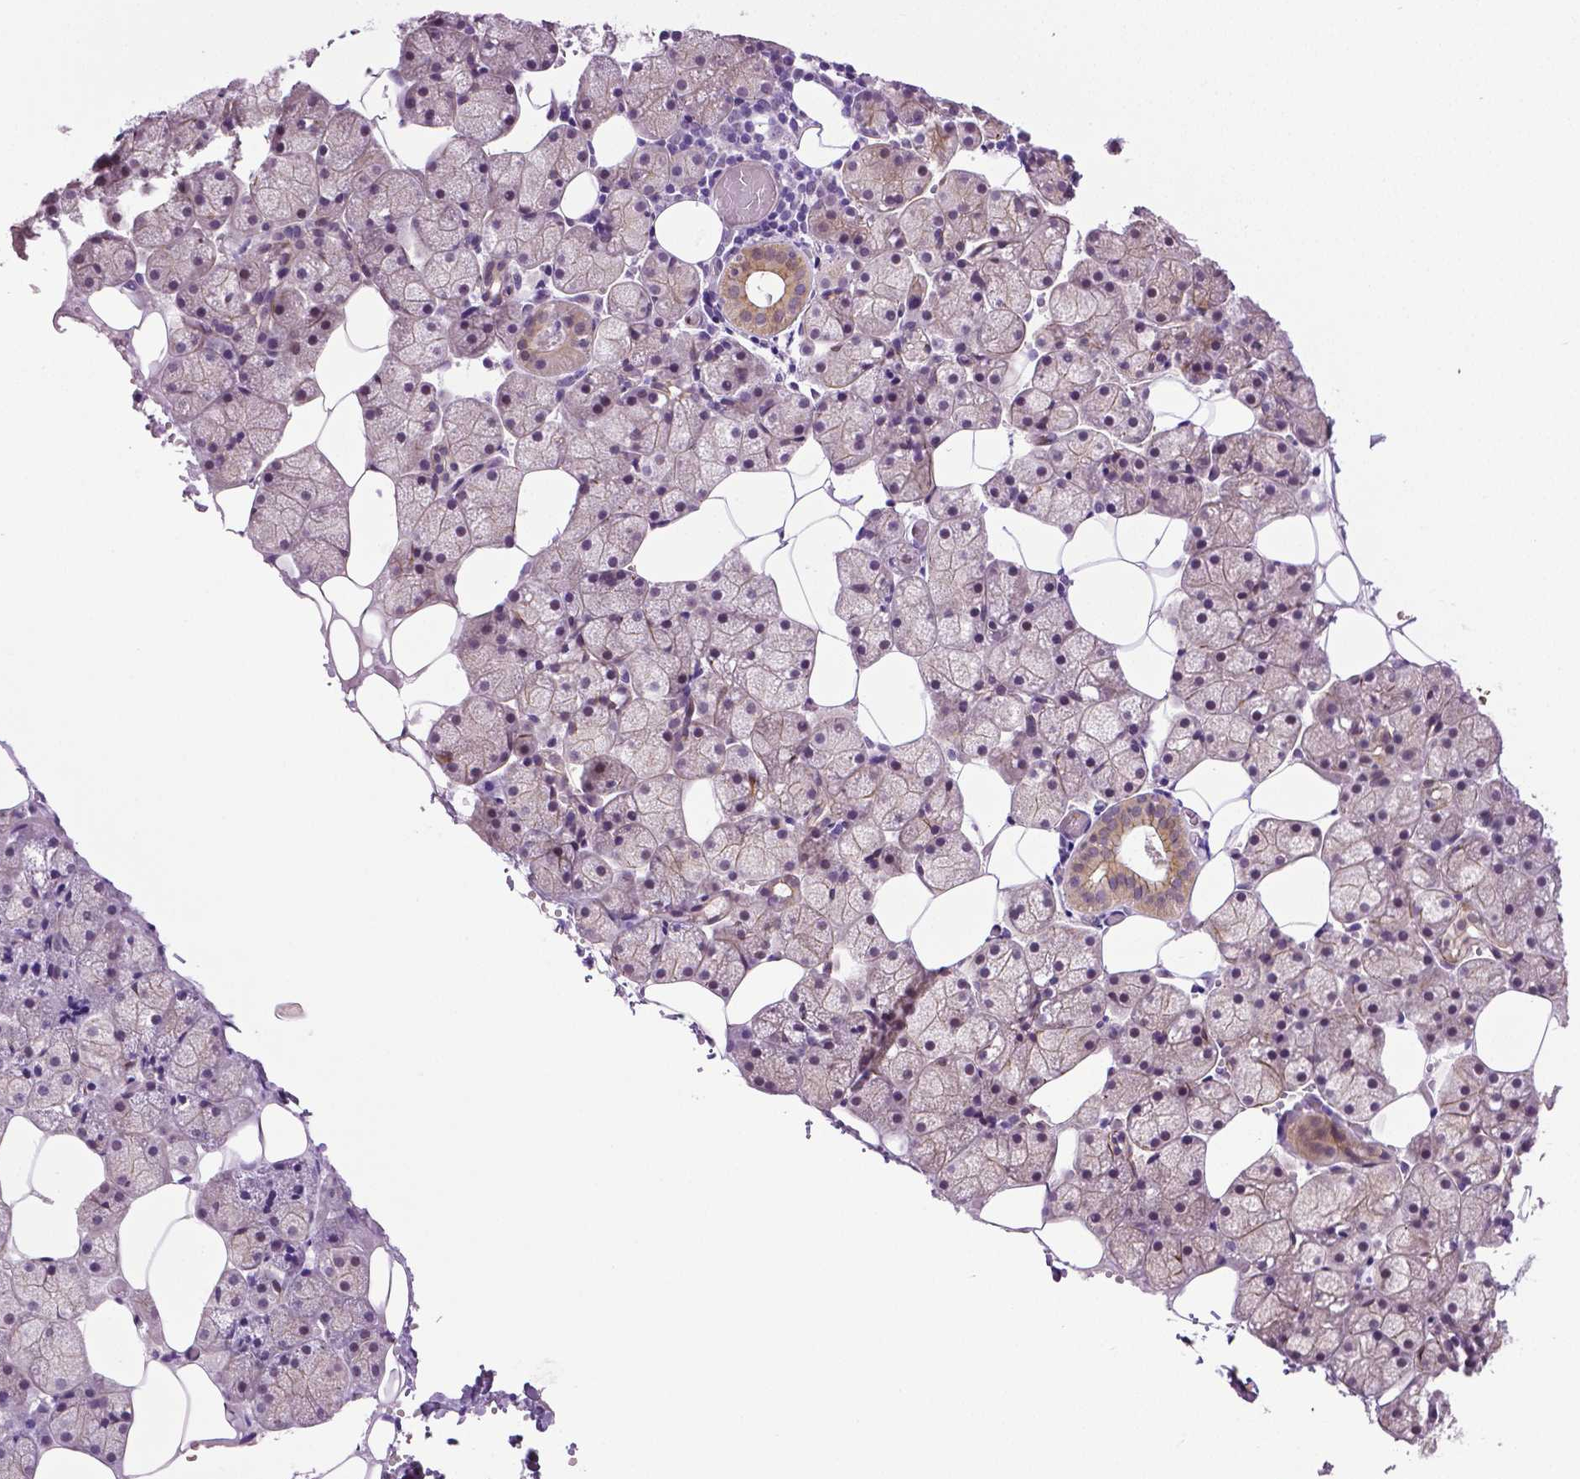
{"staining": {"intensity": "weak", "quantity": "25%-75%", "location": "cytoplasmic/membranous"}, "tissue": "salivary gland", "cell_type": "Glandular cells", "image_type": "normal", "snomed": [{"axis": "morphology", "description": "Normal tissue, NOS"}, {"axis": "topography", "description": "Salivary gland"}], "caption": "Salivary gland stained with immunohistochemistry displays weak cytoplasmic/membranous staining in about 25%-75% of glandular cells.", "gene": "PTGER3", "patient": {"sex": "male", "age": 38}}